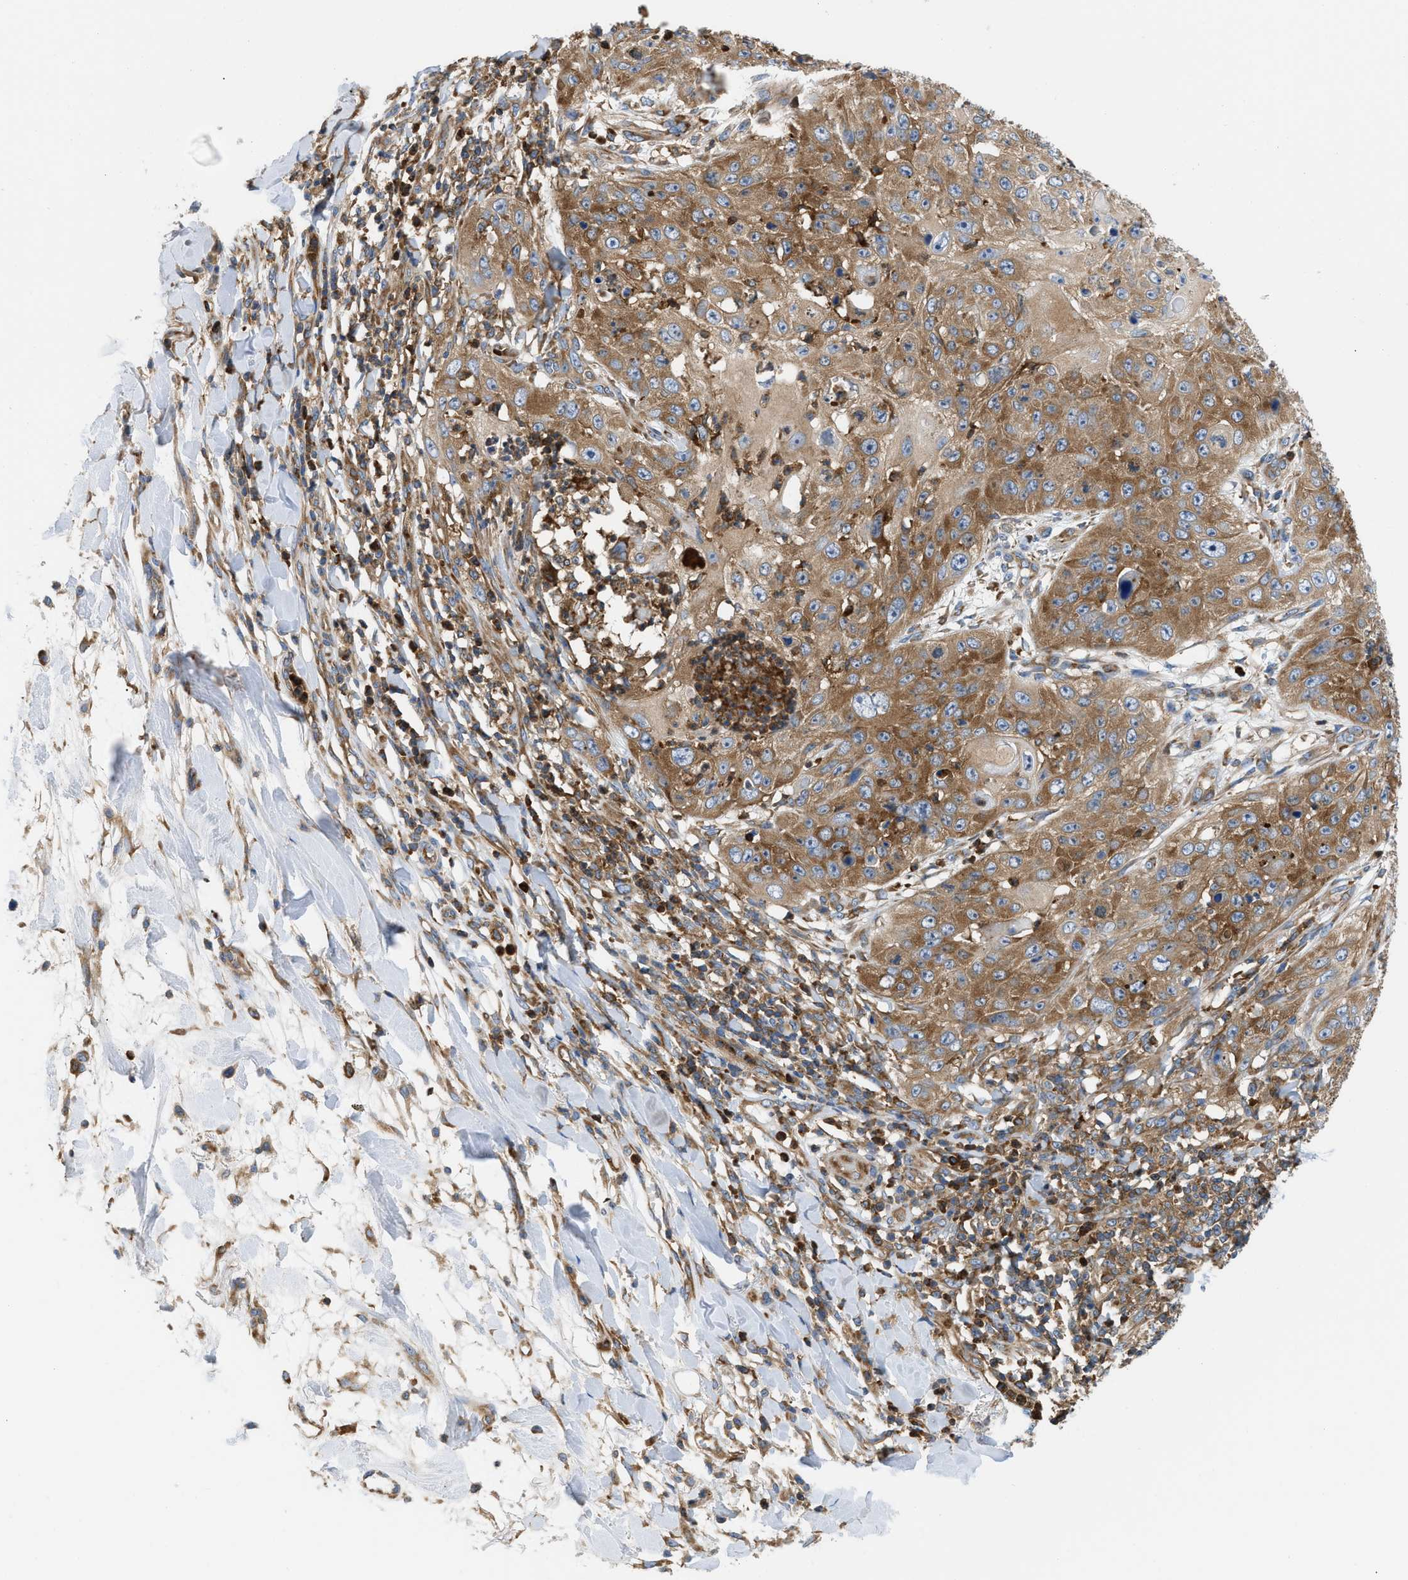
{"staining": {"intensity": "moderate", "quantity": ">75%", "location": "cytoplasmic/membranous"}, "tissue": "skin cancer", "cell_type": "Tumor cells", "image_type": "cancer", "snomed": [{"axis": "morphology", "description": "Squamous cell carcinoma, NOS"}, {"axis": "topography", "description": "Skin"}], "caption": "An immunohistochemistry image of tumor tissue is shown. Protein staining in brown highlights moderate cytoplasmic/membranous positivity in skin squamous cell carcinoma within tumor cells.", "gene": "GPAT4", "patient": {"sex": "female", "age": 80}}